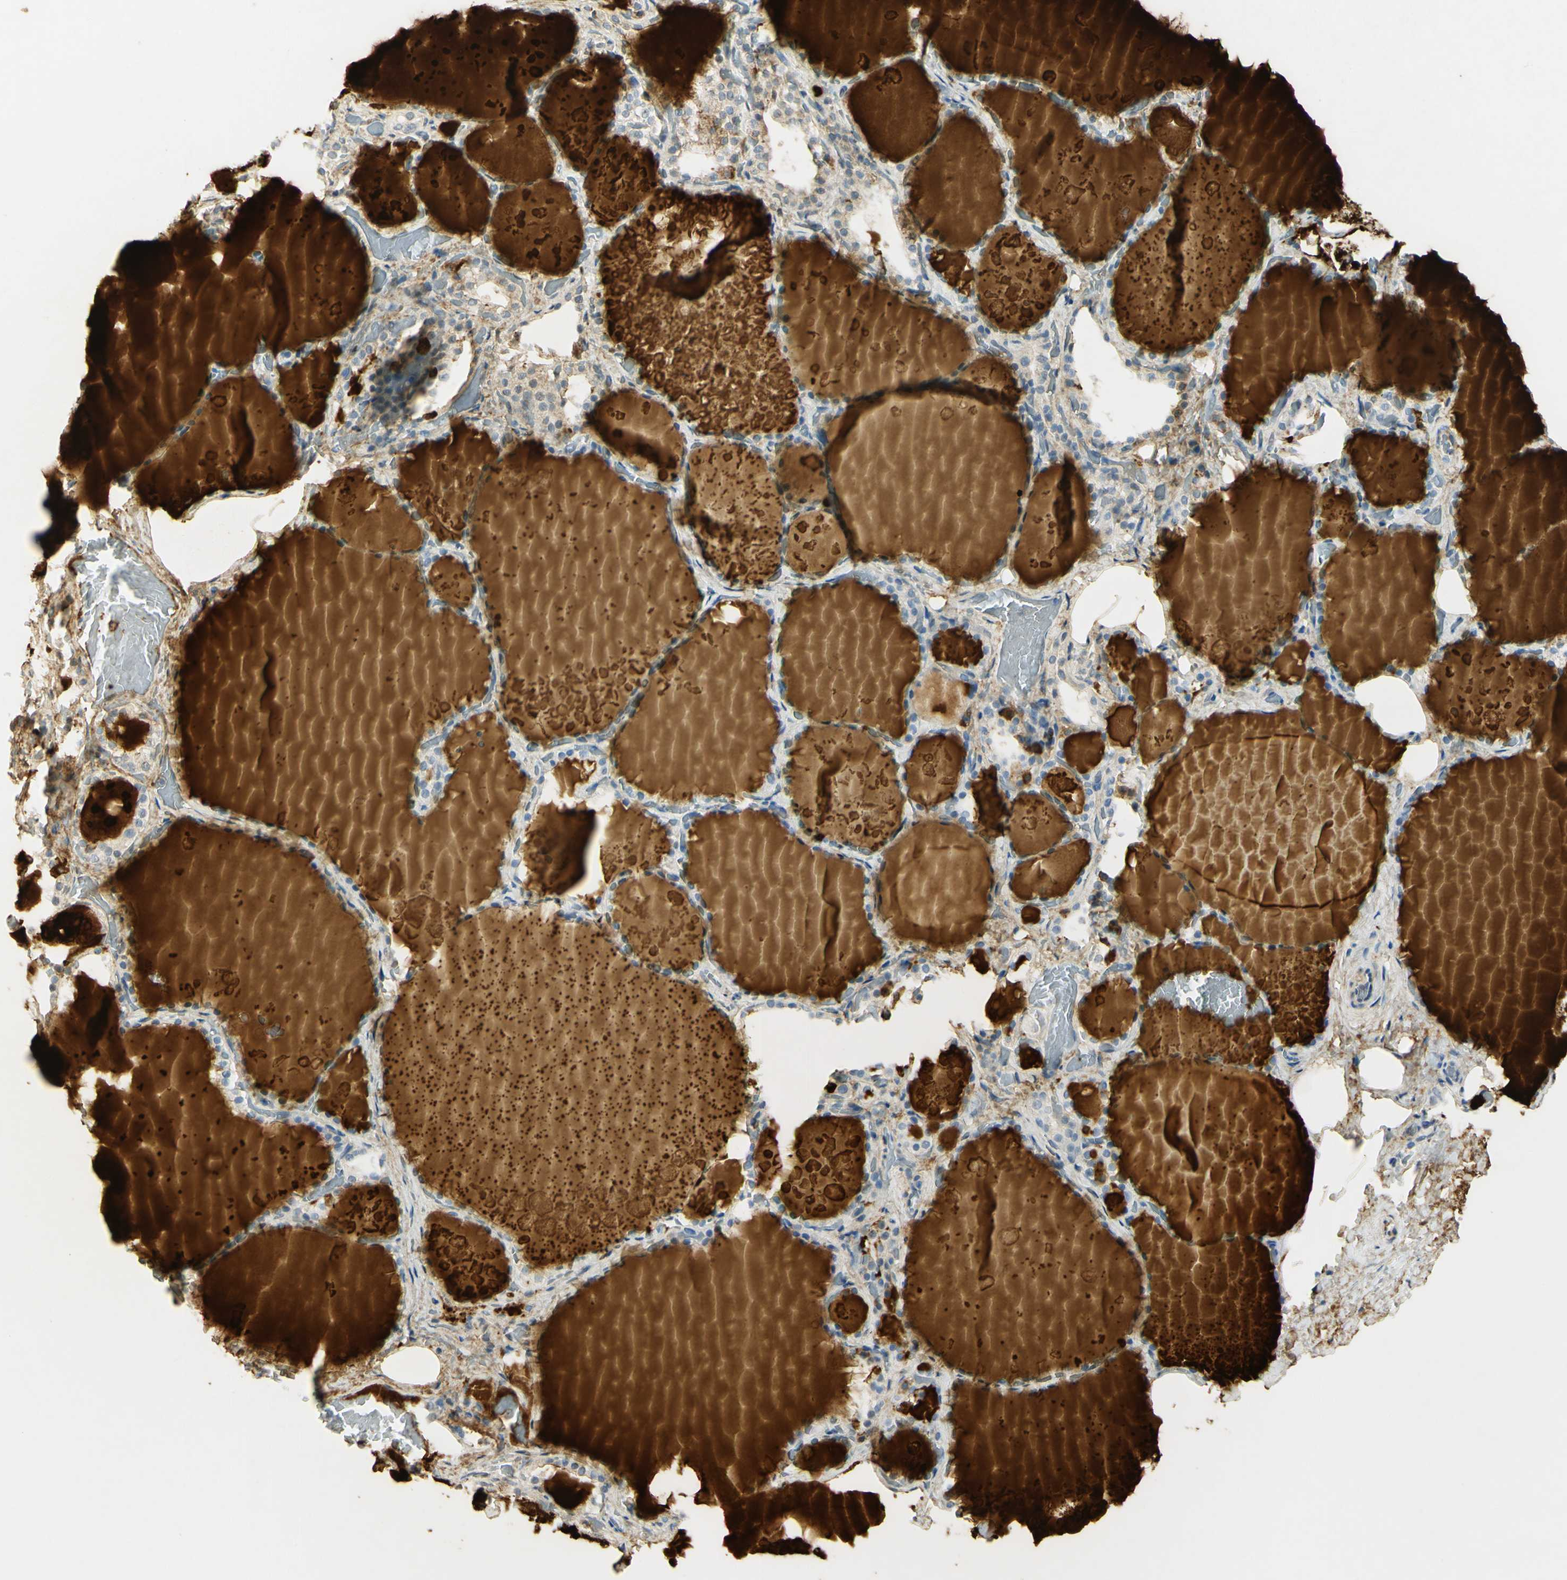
{"staining": {"intensity": "strong", "quantity": "<25%", "location": "cytoplasmic/membranous,nuclear"}, "tissue": "thyroid gland", "cell_type": "Glandular cells", "image_type": "normal", "snomed": [{"axis": "morphology", "description": "Normal tissue, NOS"}, {"axis": "topography", "description": "Thyroid gland"}], "caption": "A photomicrograph of human thyroid gland stained for a protein reveals strong cytoplasmic/membranous,nuclear brown staining in glandular cells. (brown staining indicates protein expression, while blue staining denotes nuclei).", "gene": "E2F1", "patient": {"sex": "male", "age": 61}}